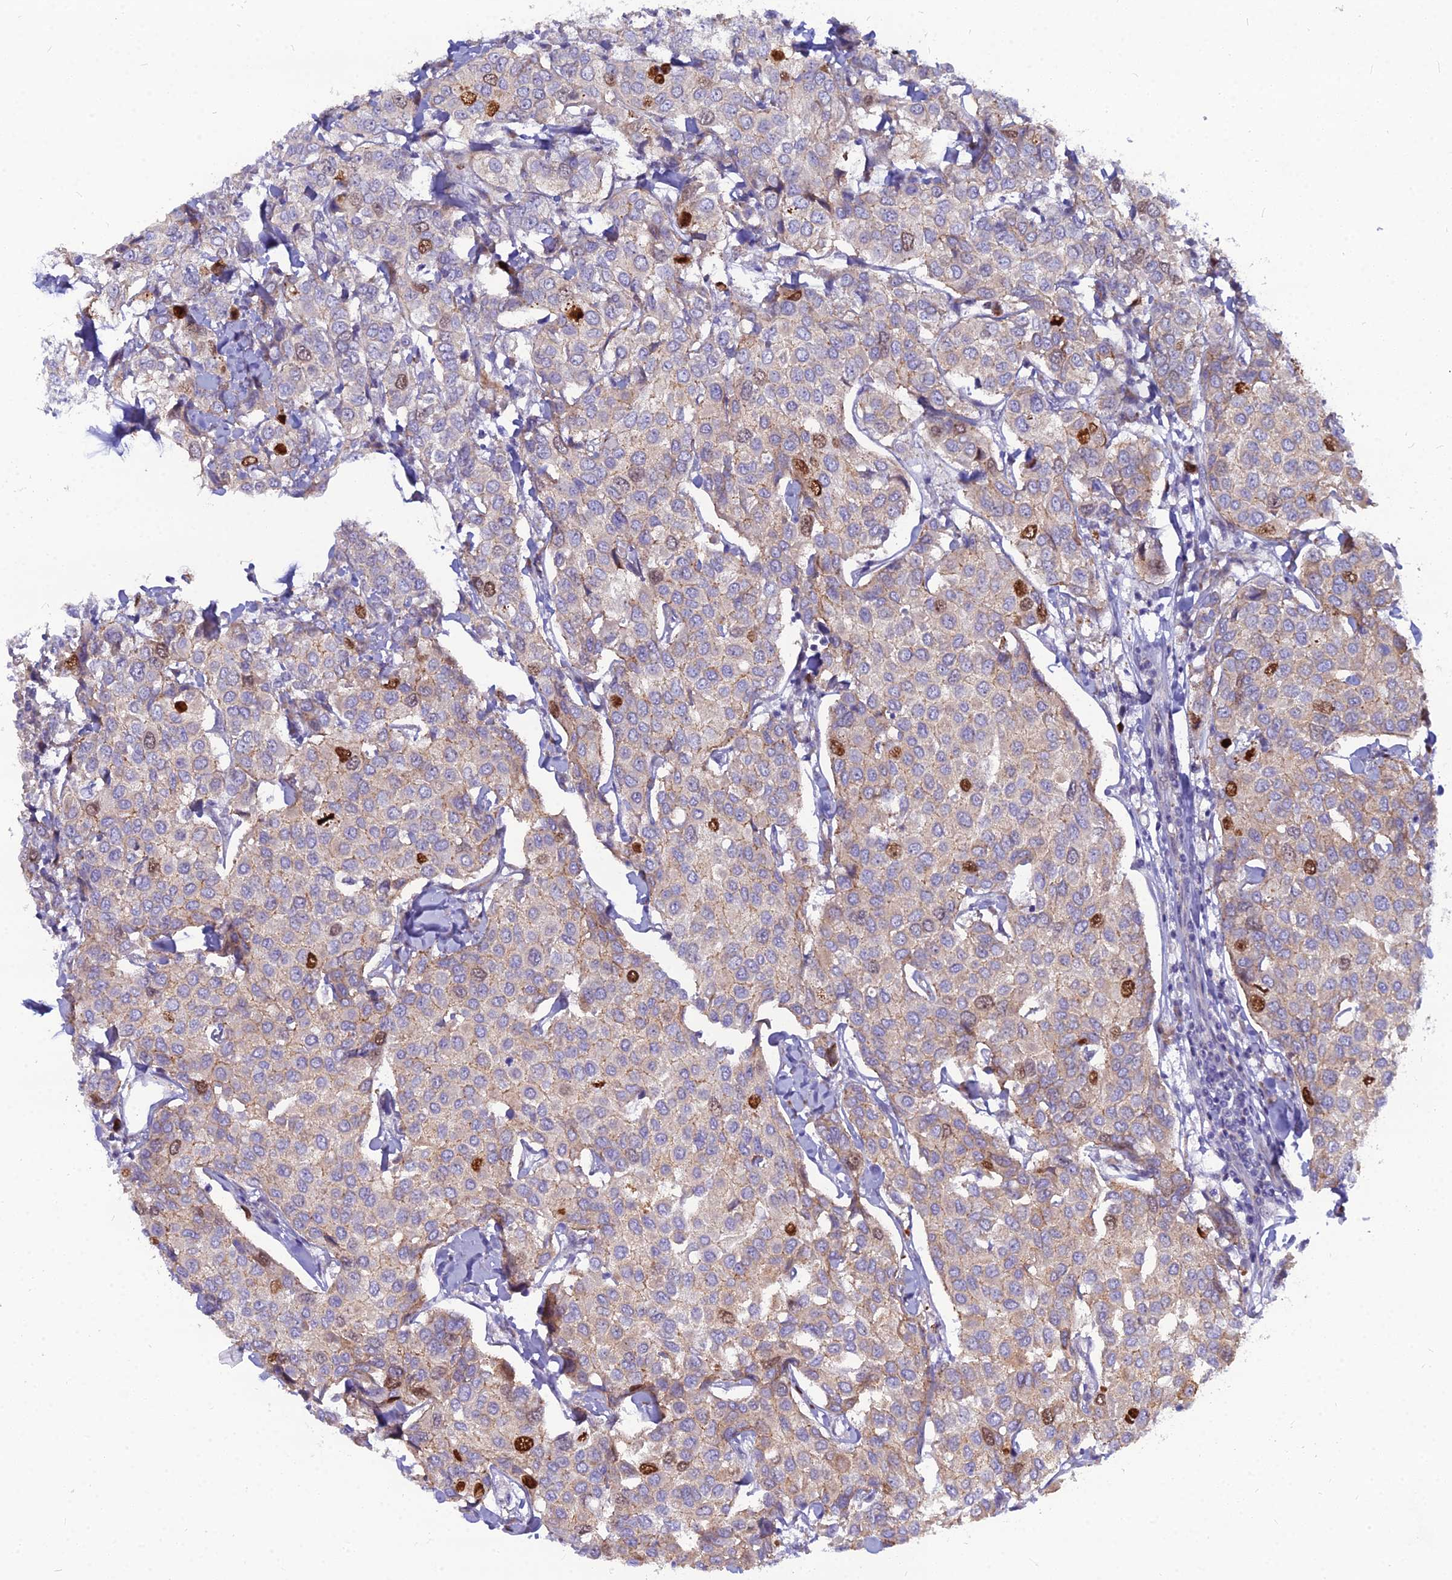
{"staining": {"intensity": "strong", "quantity": "<25%", "location": "nuclear"}, "tissue": "breast cancer", "cell_type": "Tumor cells", "image_type": "cancer", "snomed": [{"axis": "morphology", "description": "Duct carcinoma"}, {"axis": "topography", "description": "Breast"}], "caption": "Invasive ductal carcinoma (breast) tissue displays strong nuclear staining in approximately <25% of tumor cells", "gene": "NUSAP1", "patient": {"sex": "female", "age": 55}}